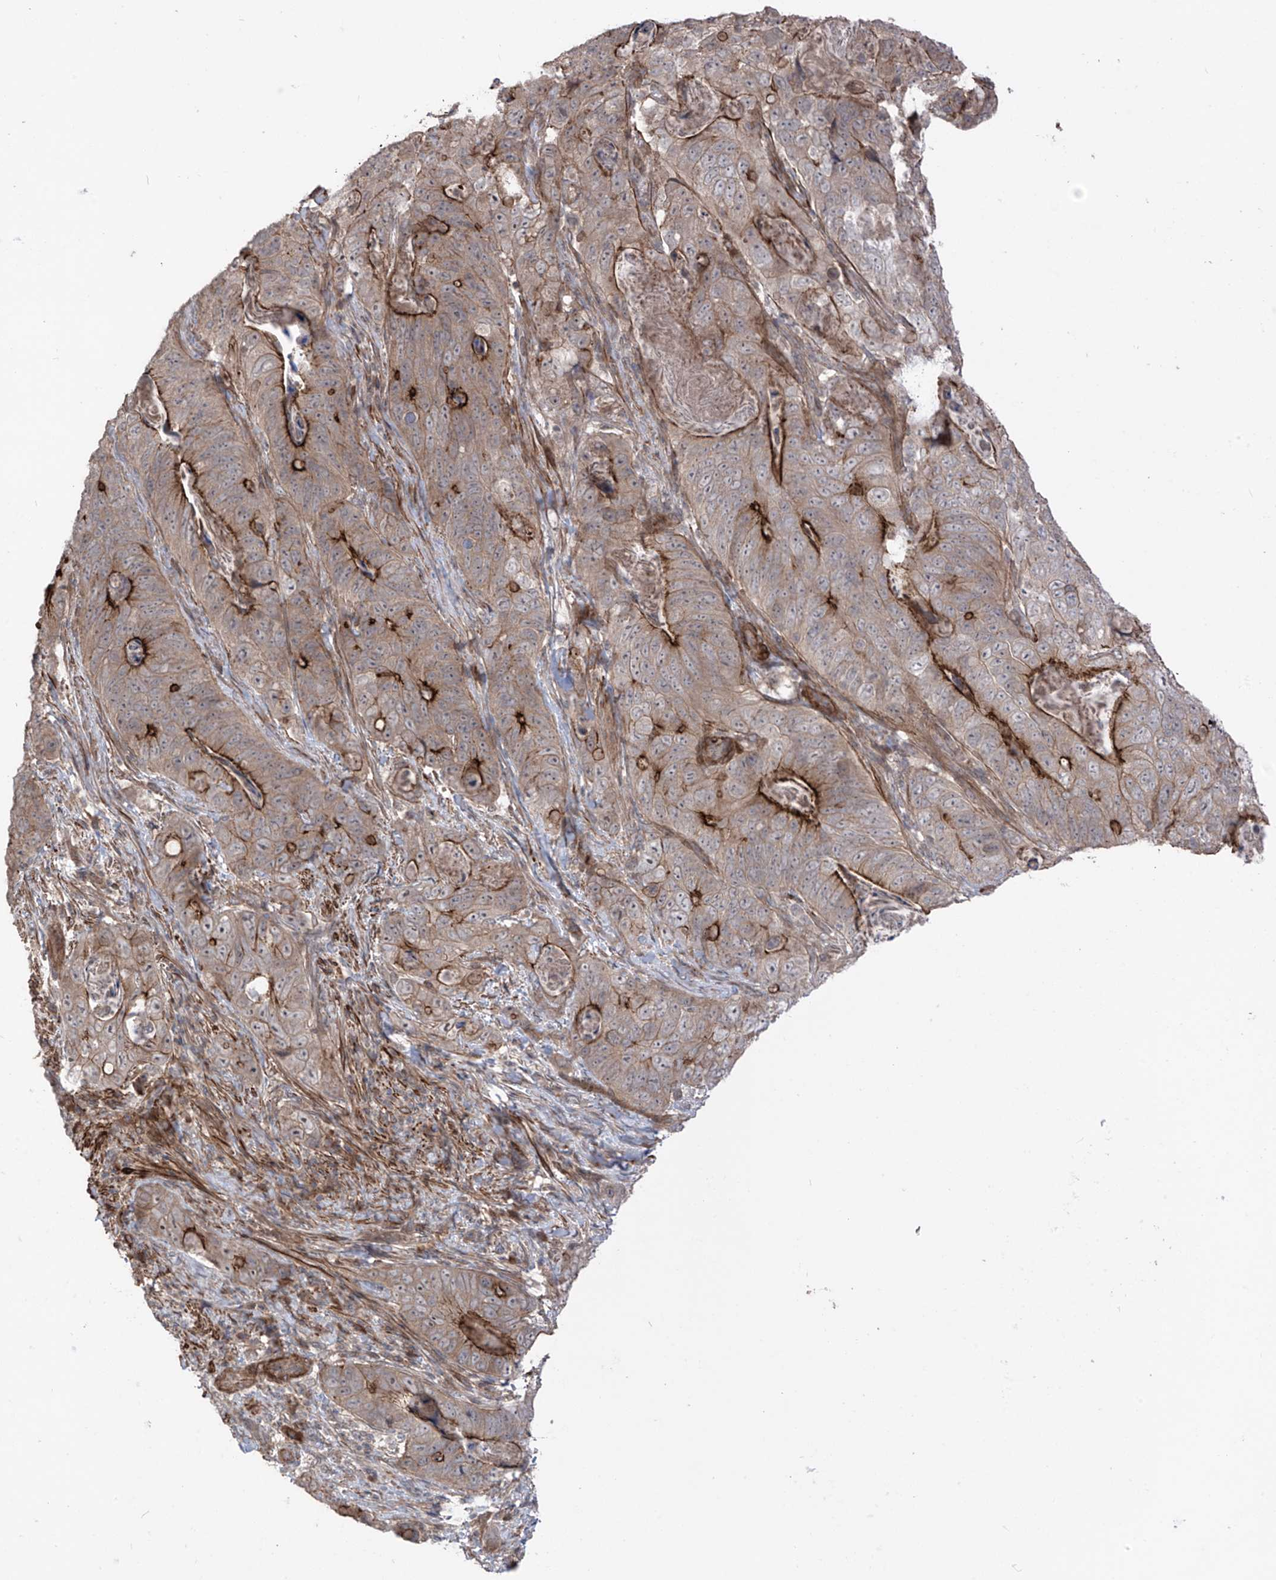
{"staining": {"intensity": "strong", "quantity": "25%-75%", "location": "cytoplasmic/membranous"}, "tissue": "stomach cancer", "cell_type": "Tumor cells", "image_type": "cancer", "snomed": [{"axis": "morphology", "description": "Normal tissue, NOS"}, {"axis": "morphology", "description": "Adenocarcinoma, NOS"}, {"axis": "topography", "description": "Stomach"}], "caption": "Immunohistochemistry (IHC) of human stomach adenocarcinoma exhibits high levels of strong cytoplasmic/membranous staining in about 25%-75% of tumor cells.", "gene": "LRRC74A", "patient": {"sex": "female", "age": 89}}